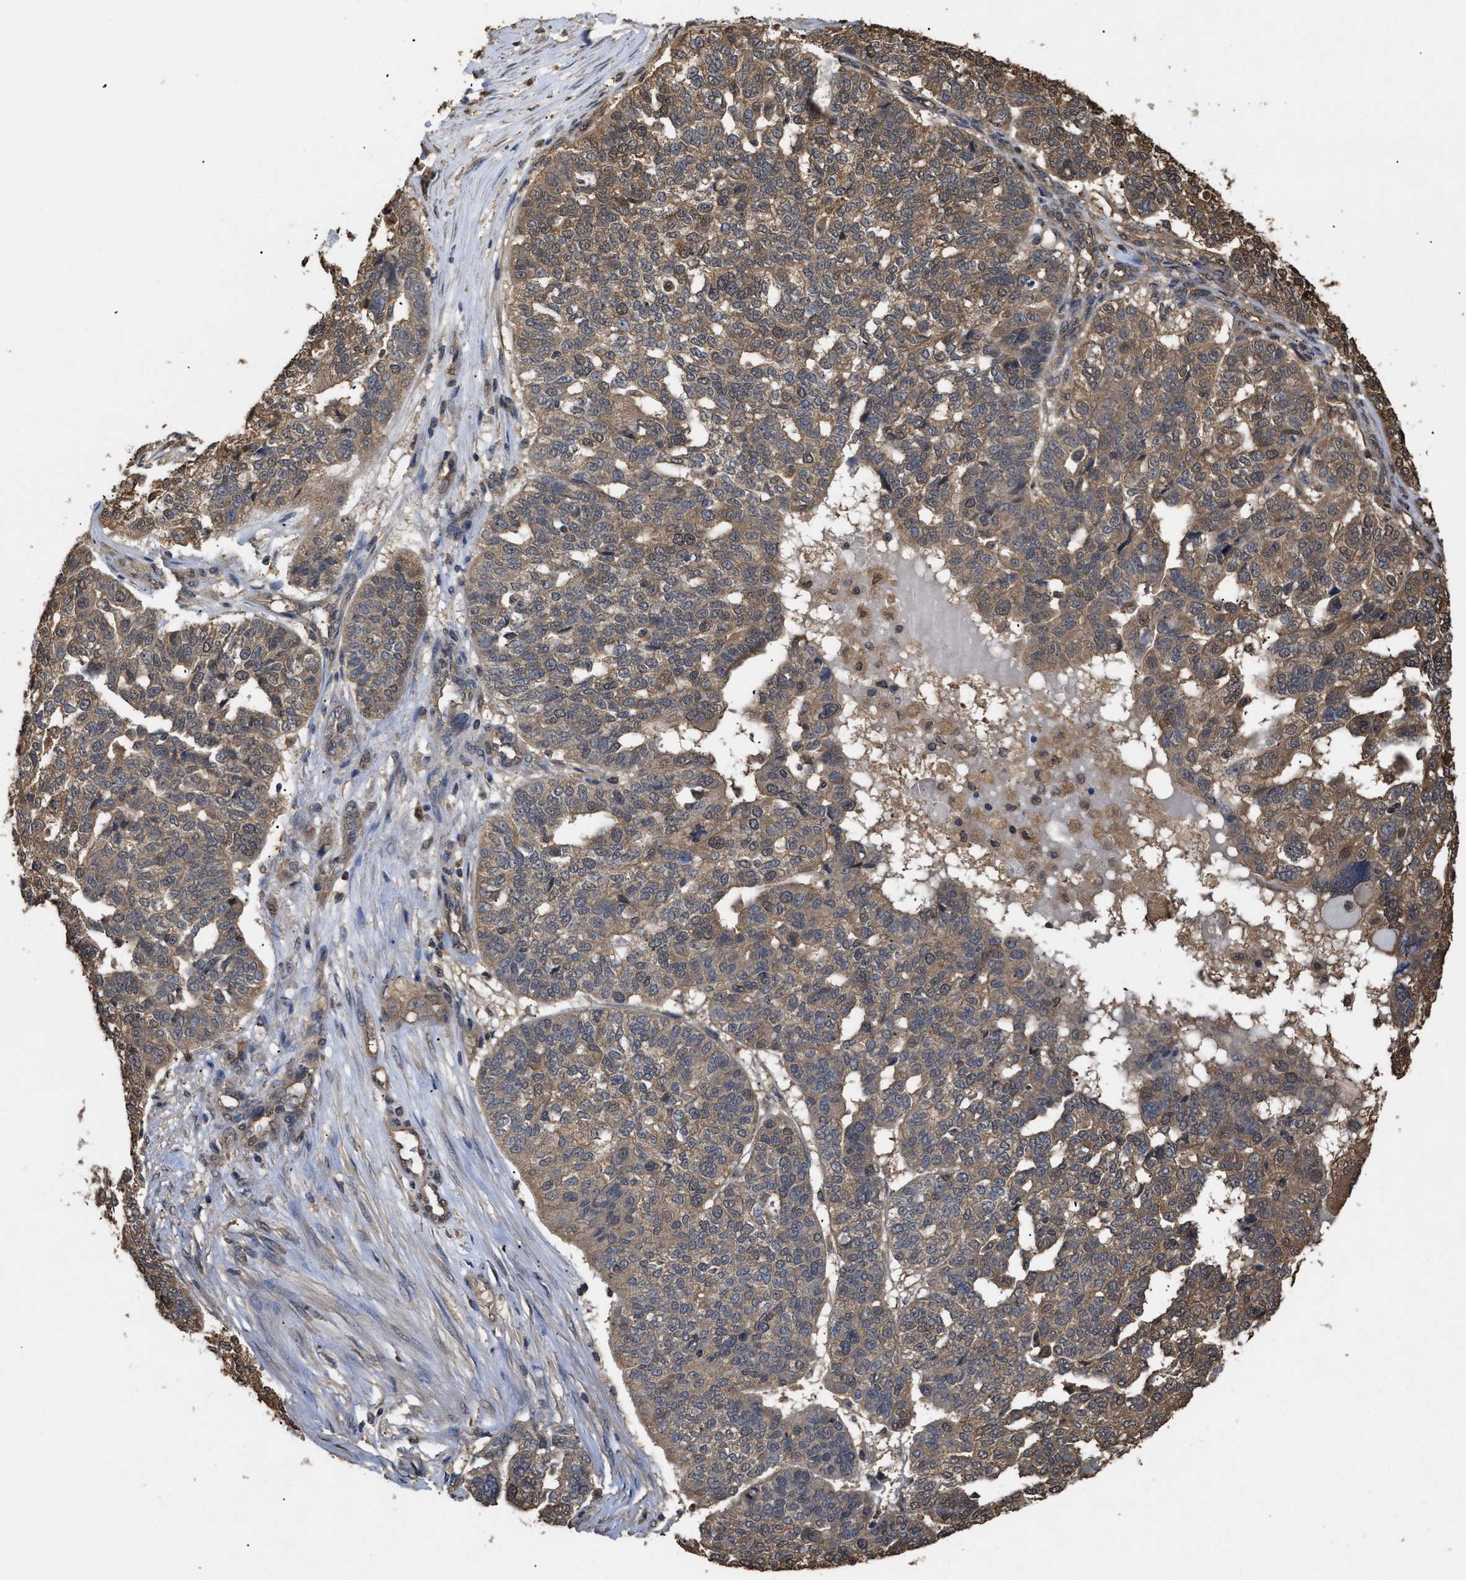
{"staining": {"intensity": "moderate", "quantity": ">75%", "location": "cytoplasmic/membranous"}, "tissue": "ovarian cancer", "cell_type": "Tumor cells", "image_type": "cancer", "snomed": [{"axis": "morphology", "description": "Cystadenocarcinoma, serous, NOS"}, {"axis": "topography", "description": "Ovary"}], "caption": "A high-resolution image shows immunohistochemistry (IHC) staining of ovarian cancer (serous cystadenocarcinoma), which reveals moderate cytoplasmic/membranous positivity in about >75% of tumor cells.", "gene": "CALM1", "patient": {"sex": "female", "age": 59}}